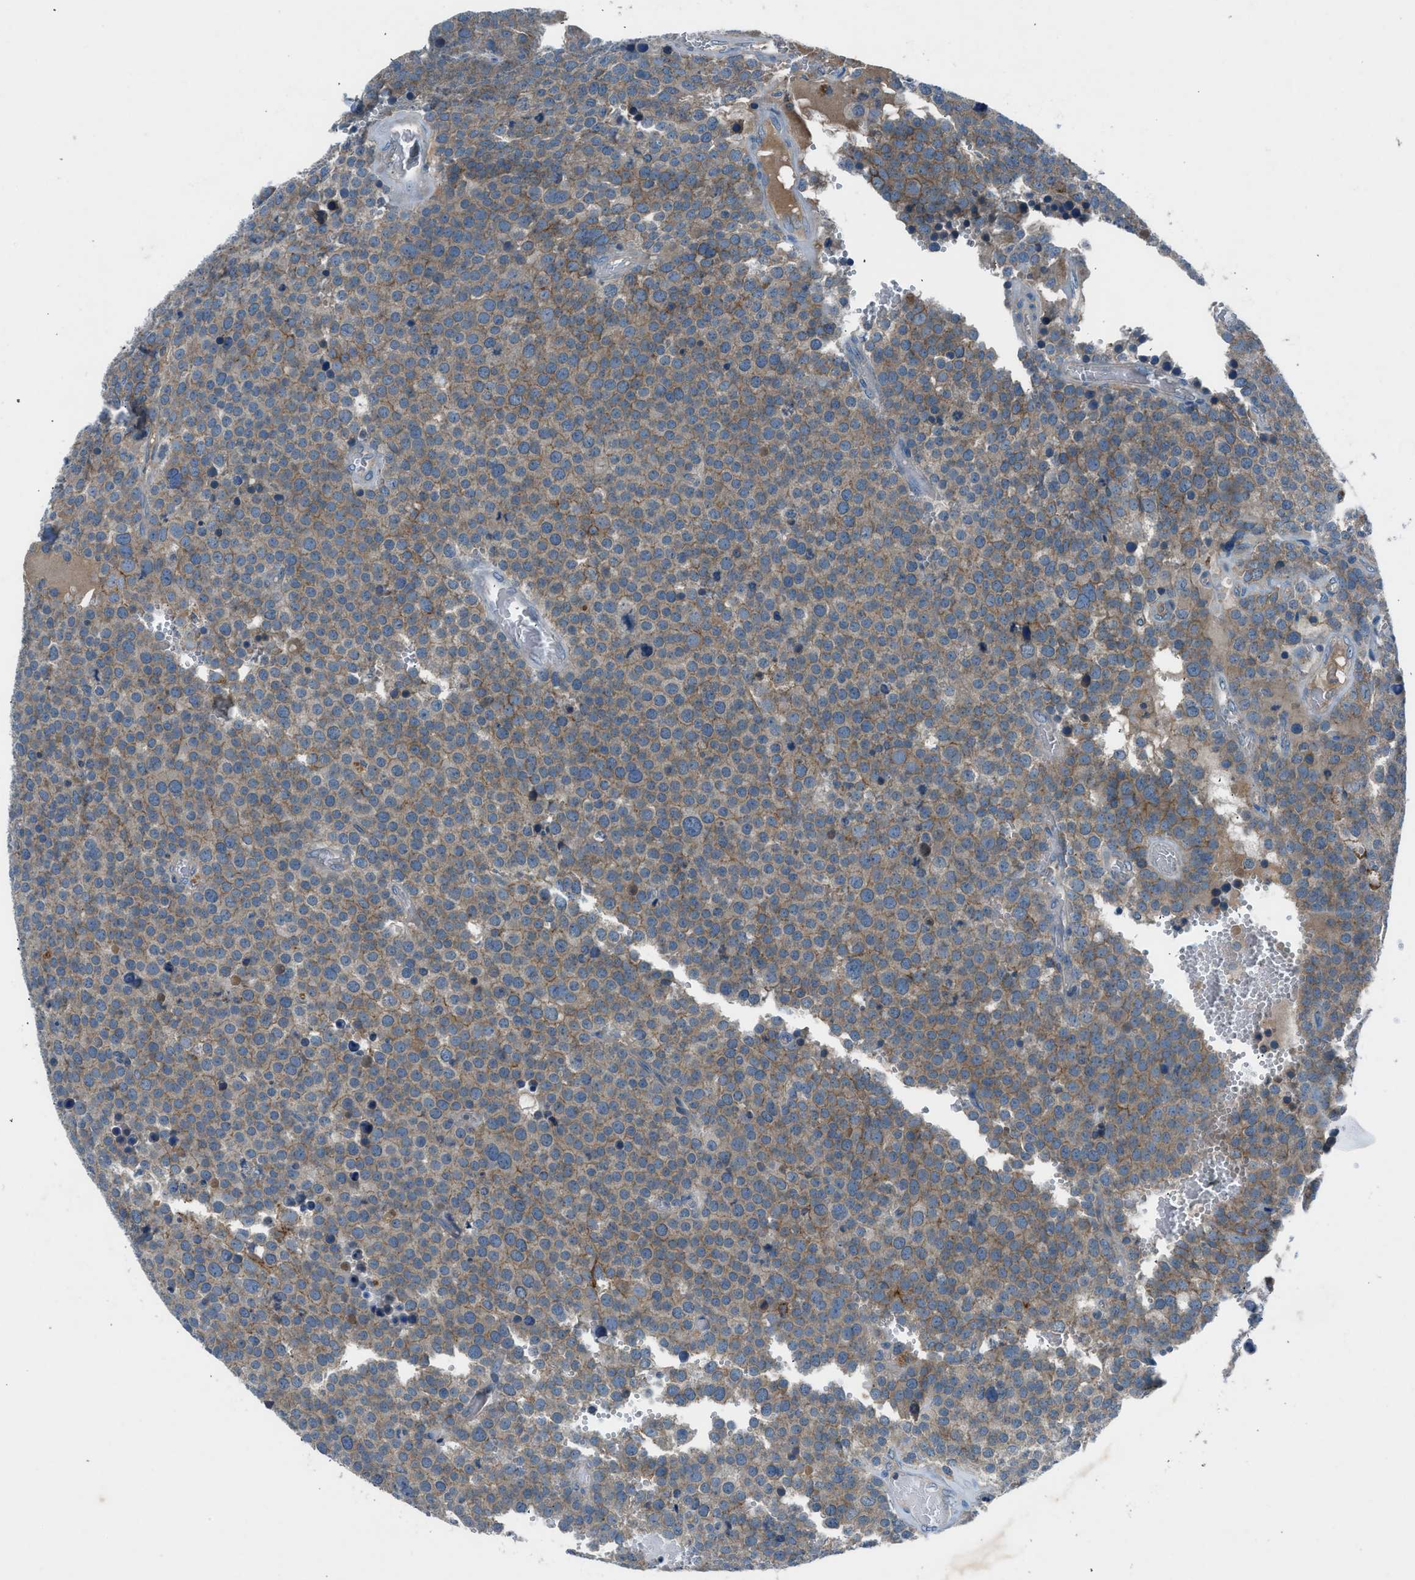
{"staining": {"intensity": "moderate", "quantity": ">75%", "location": "cytoplasmic/membranous"}, "tissue": "testis cancer", "cell_type": "Tumor cells", "image_type": "cancer", "snomed": [{"axis": "morphology", "description": "Normal tissue, NOS"}, {"axis": "morphology", "description": "Seminoma, NOS"}, {"axis": "topography", "description": "Testis"}], "caption": "An immunohistochemistry photomicrograph of tumor tissue is shown. Protein staining in brown labels moderate cytoplasmic/membranous positivity in seminoma (testis) within tumor cells. Immunohistochemistry (ihc) stains the protein of interest in brown and the nuclei are stained blue.", "gene": "BMP1", "patient": {"sex": "male", "age": 71}}